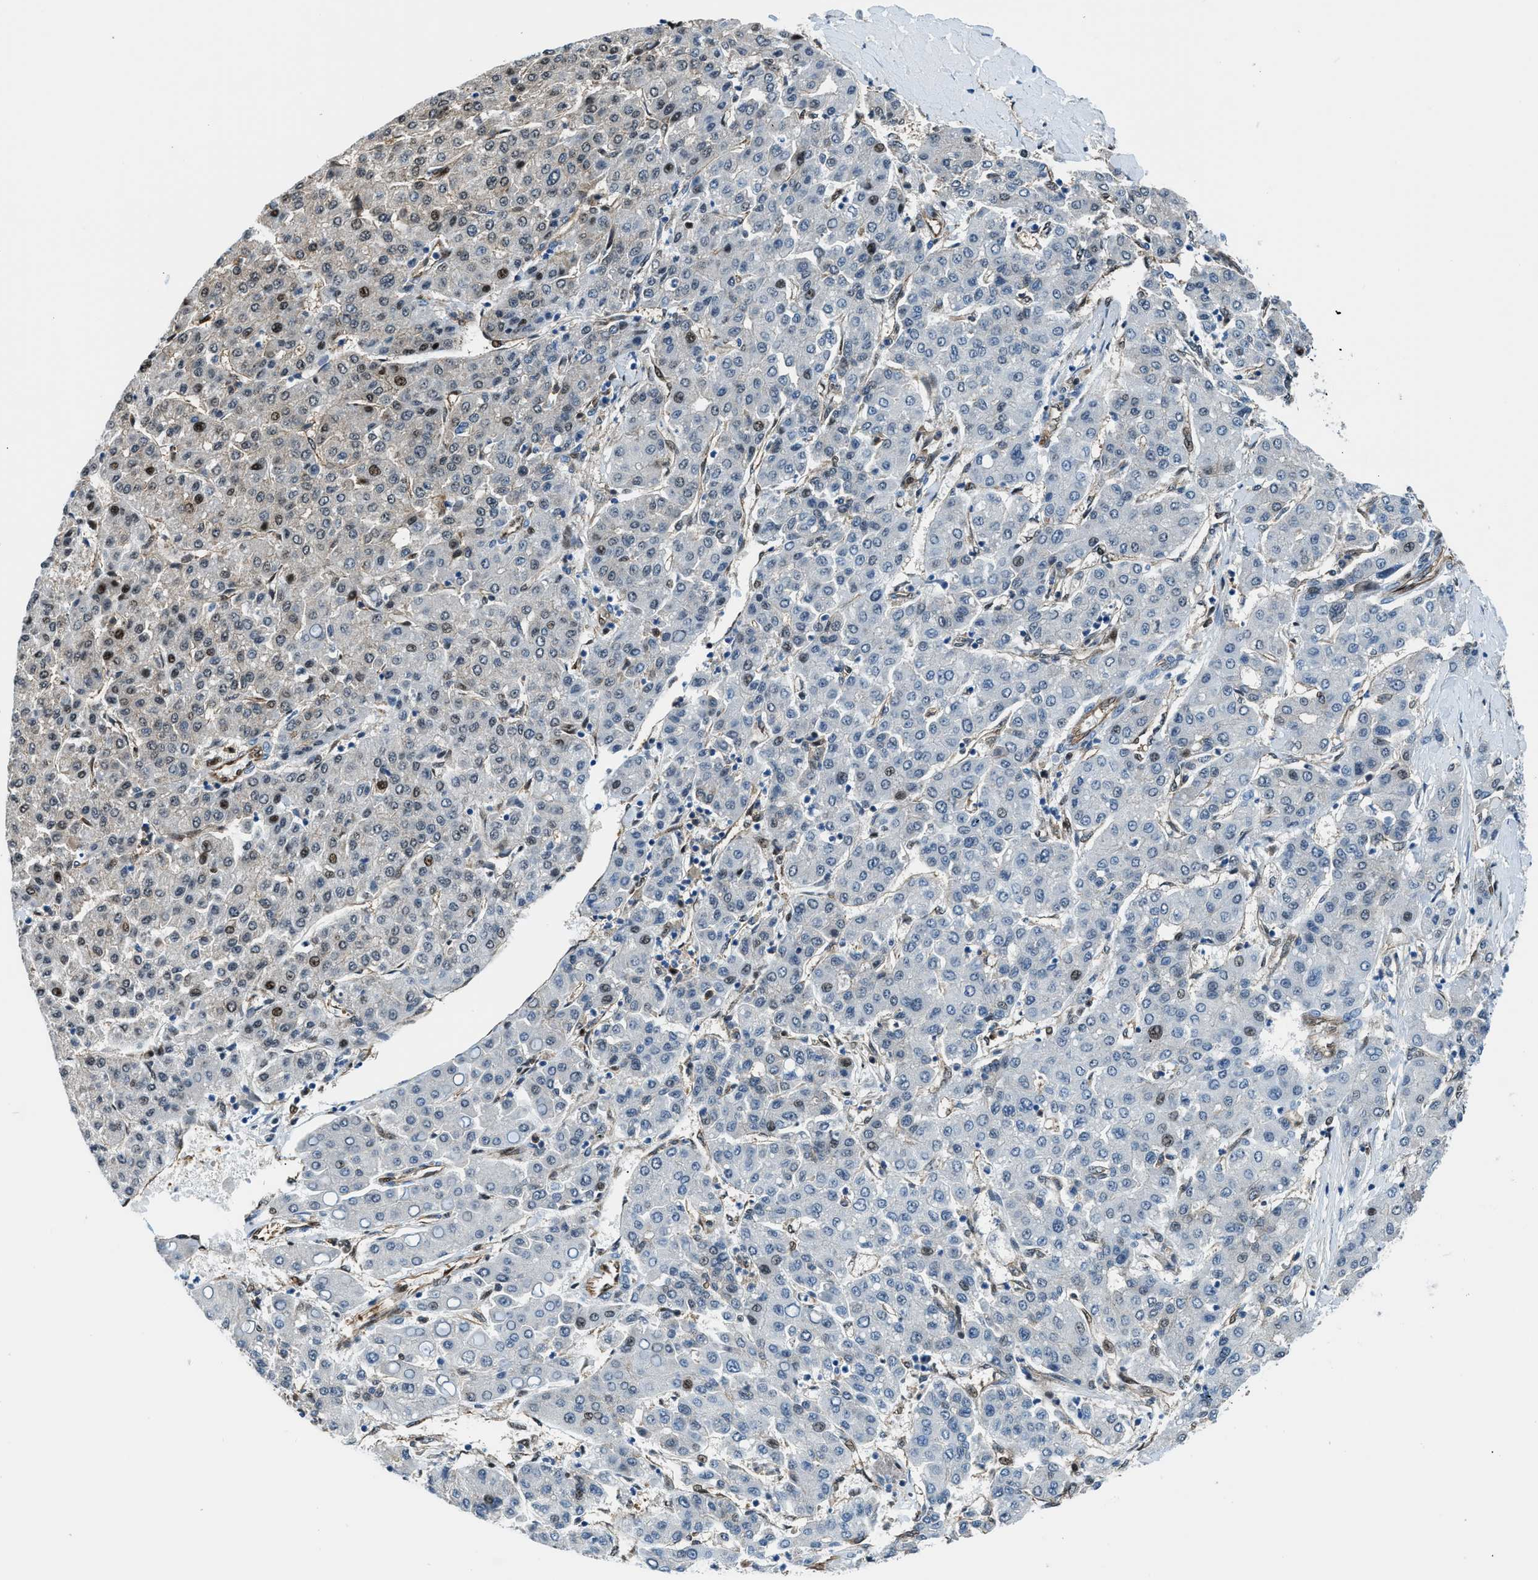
{"staining": {"intensity": "negative", "quantity": "none", "location": "none"}, "tissue": "liver cancer", "cell_type": "Tumor cells", "image_type": "cancer", "snomed": [{"axis": "morphology", "description": "Carcinoma, Hepatocellular, NOS"}, {"axis": "topography", "description": "Liver"}], "caption": "There is no significant staining in tumor cells of liver cancer. (DAB immunohistochemistry (IHC) visualized using brightfield microscopy, high magnification).", "gene": "YWHAE", "patient": {"sex": "male", "age": 65}}